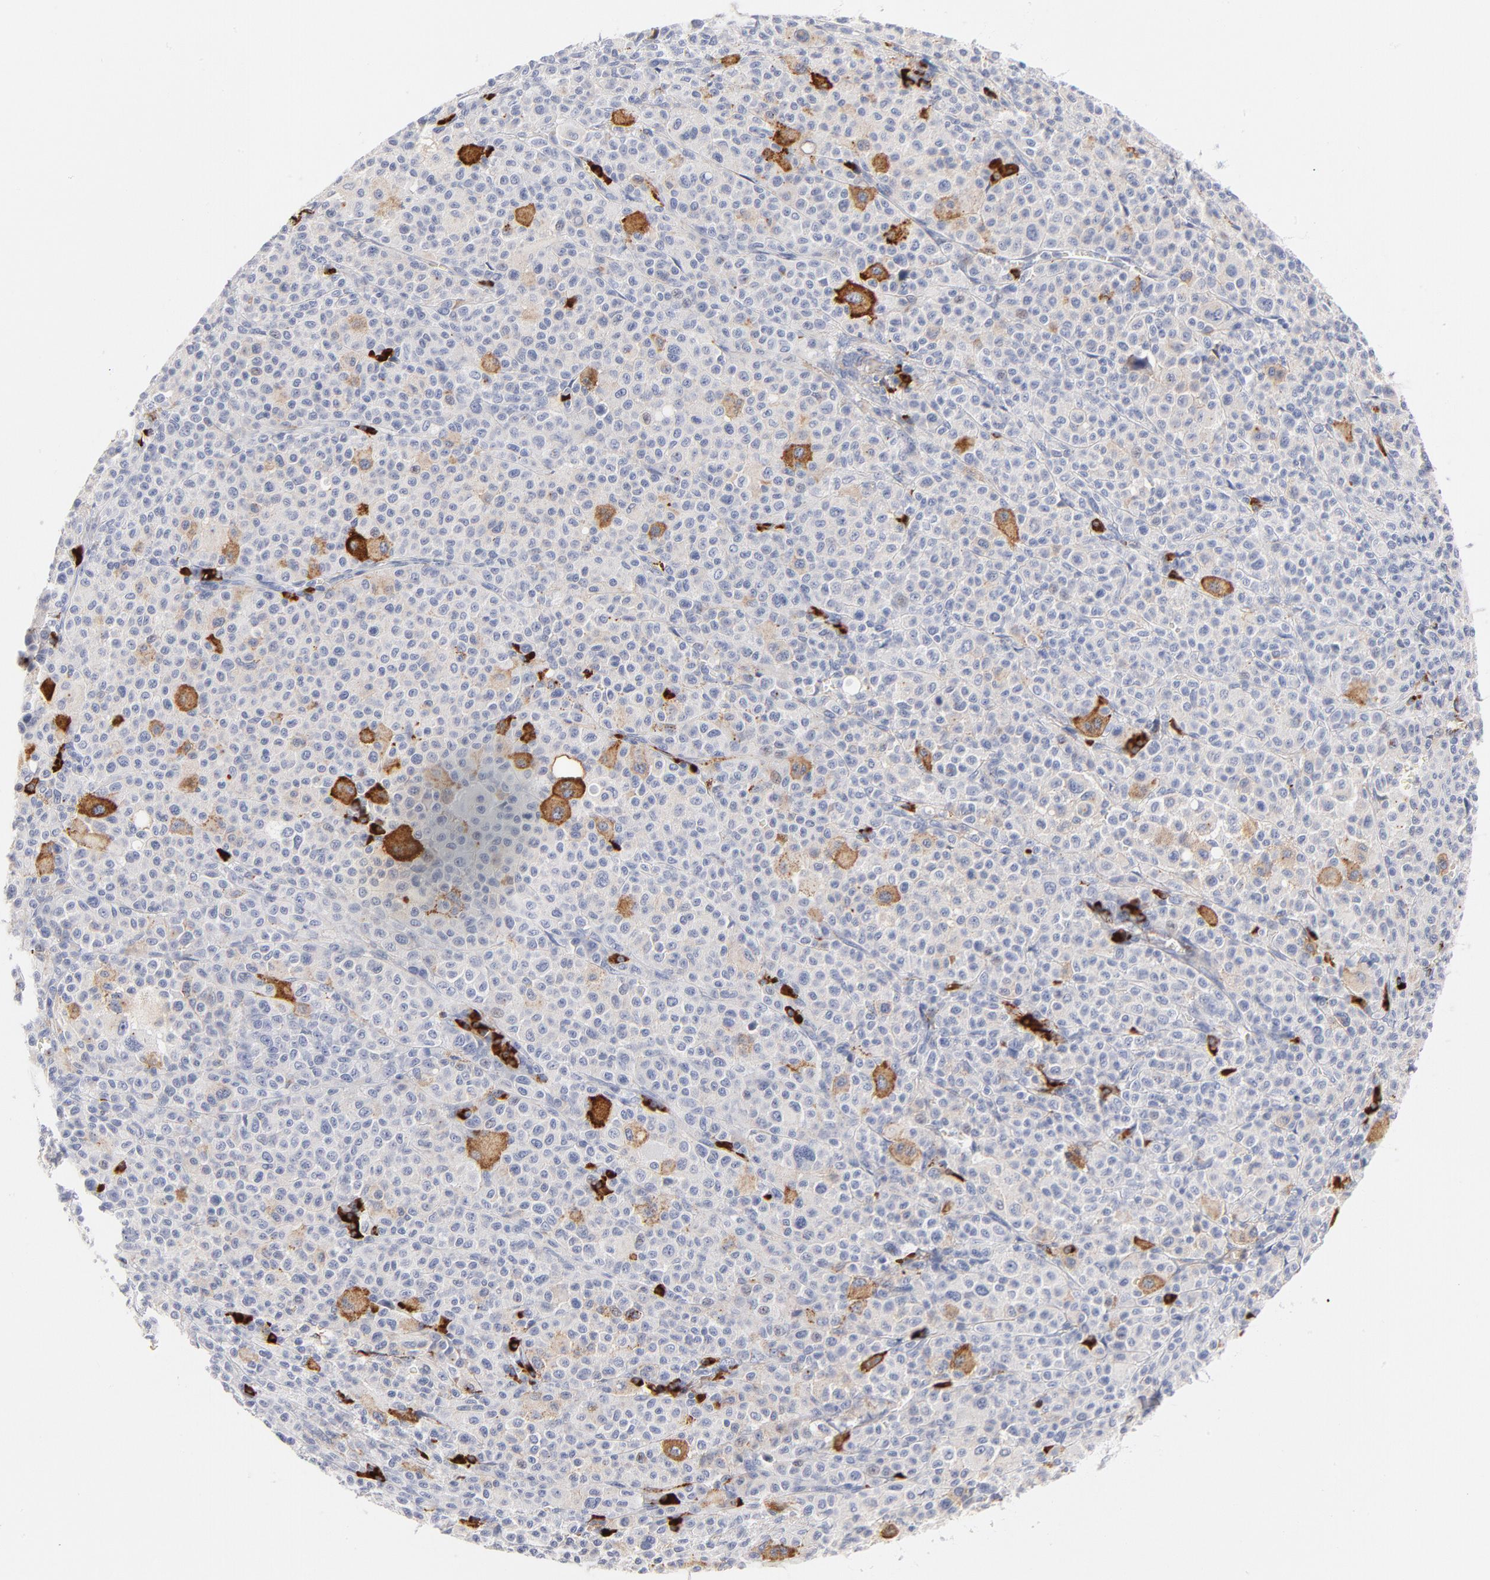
{"staining": {"intensity": "negative", "quantity": "none", "location": "none"}, "tissue": "melanoma", "cell_type": "Tumor cells", "image_type": "cancer", "snomed": [{"axis": "morphology", "description": "Malignant melanoma, Metastatic site"}, {"axis": "topography", "description": "Skin"}], "caption": "DAB immunohistochemical staining of human melanoma displays no significant staining in tumor cells. (DAB (3,3'-diaminobenzidine) immunohistochemistry with hematoxylin counter stain).", "gene": "PLAT", "patient": {"sex": "female", "age": 74}}